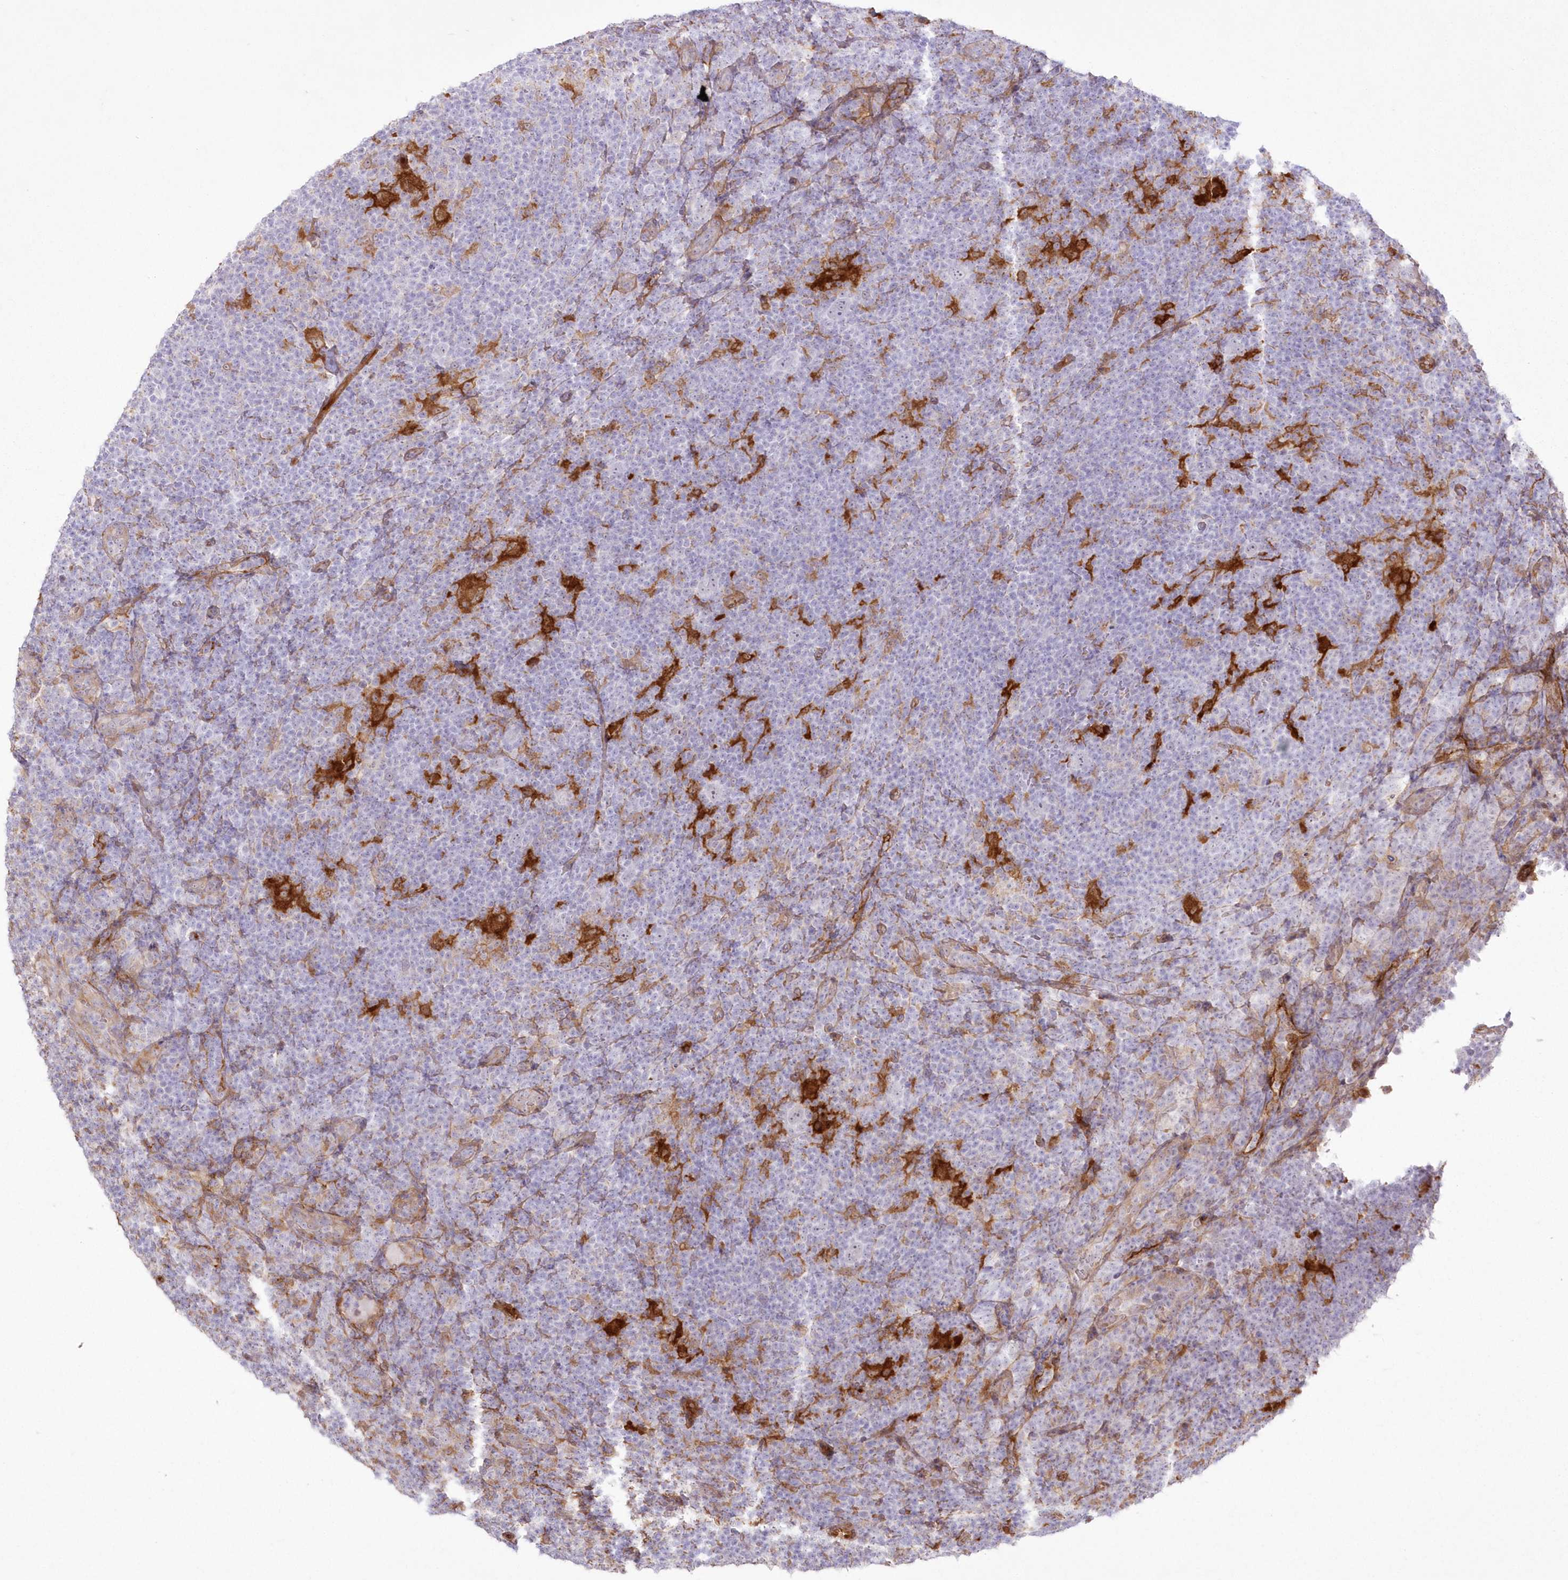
{"staining": {"intensity": "negative", "quantity": "none", "location": "none"}, "tissue": "lymphoma", "cell_type": "Tumor cells", "image_type": "cancer", "snomed": [{"axis": "morphology", "description": "Hodgkin's disease, NOS"}, {"axis": "topography", "description": "Lymph node"}], "caption": "The photomicrograph exhibits no significant expression in tumor cells of Hodgkin's disease. (Stains: DAB (3,3'-diaminobenzidine) immunohistochemistry with hematoxylin counter stain, Microscopy: brightfield microscopy at high magnification).", "gene": "SH3PXD2B", "patient": {"sex": "female", "age": 57}}